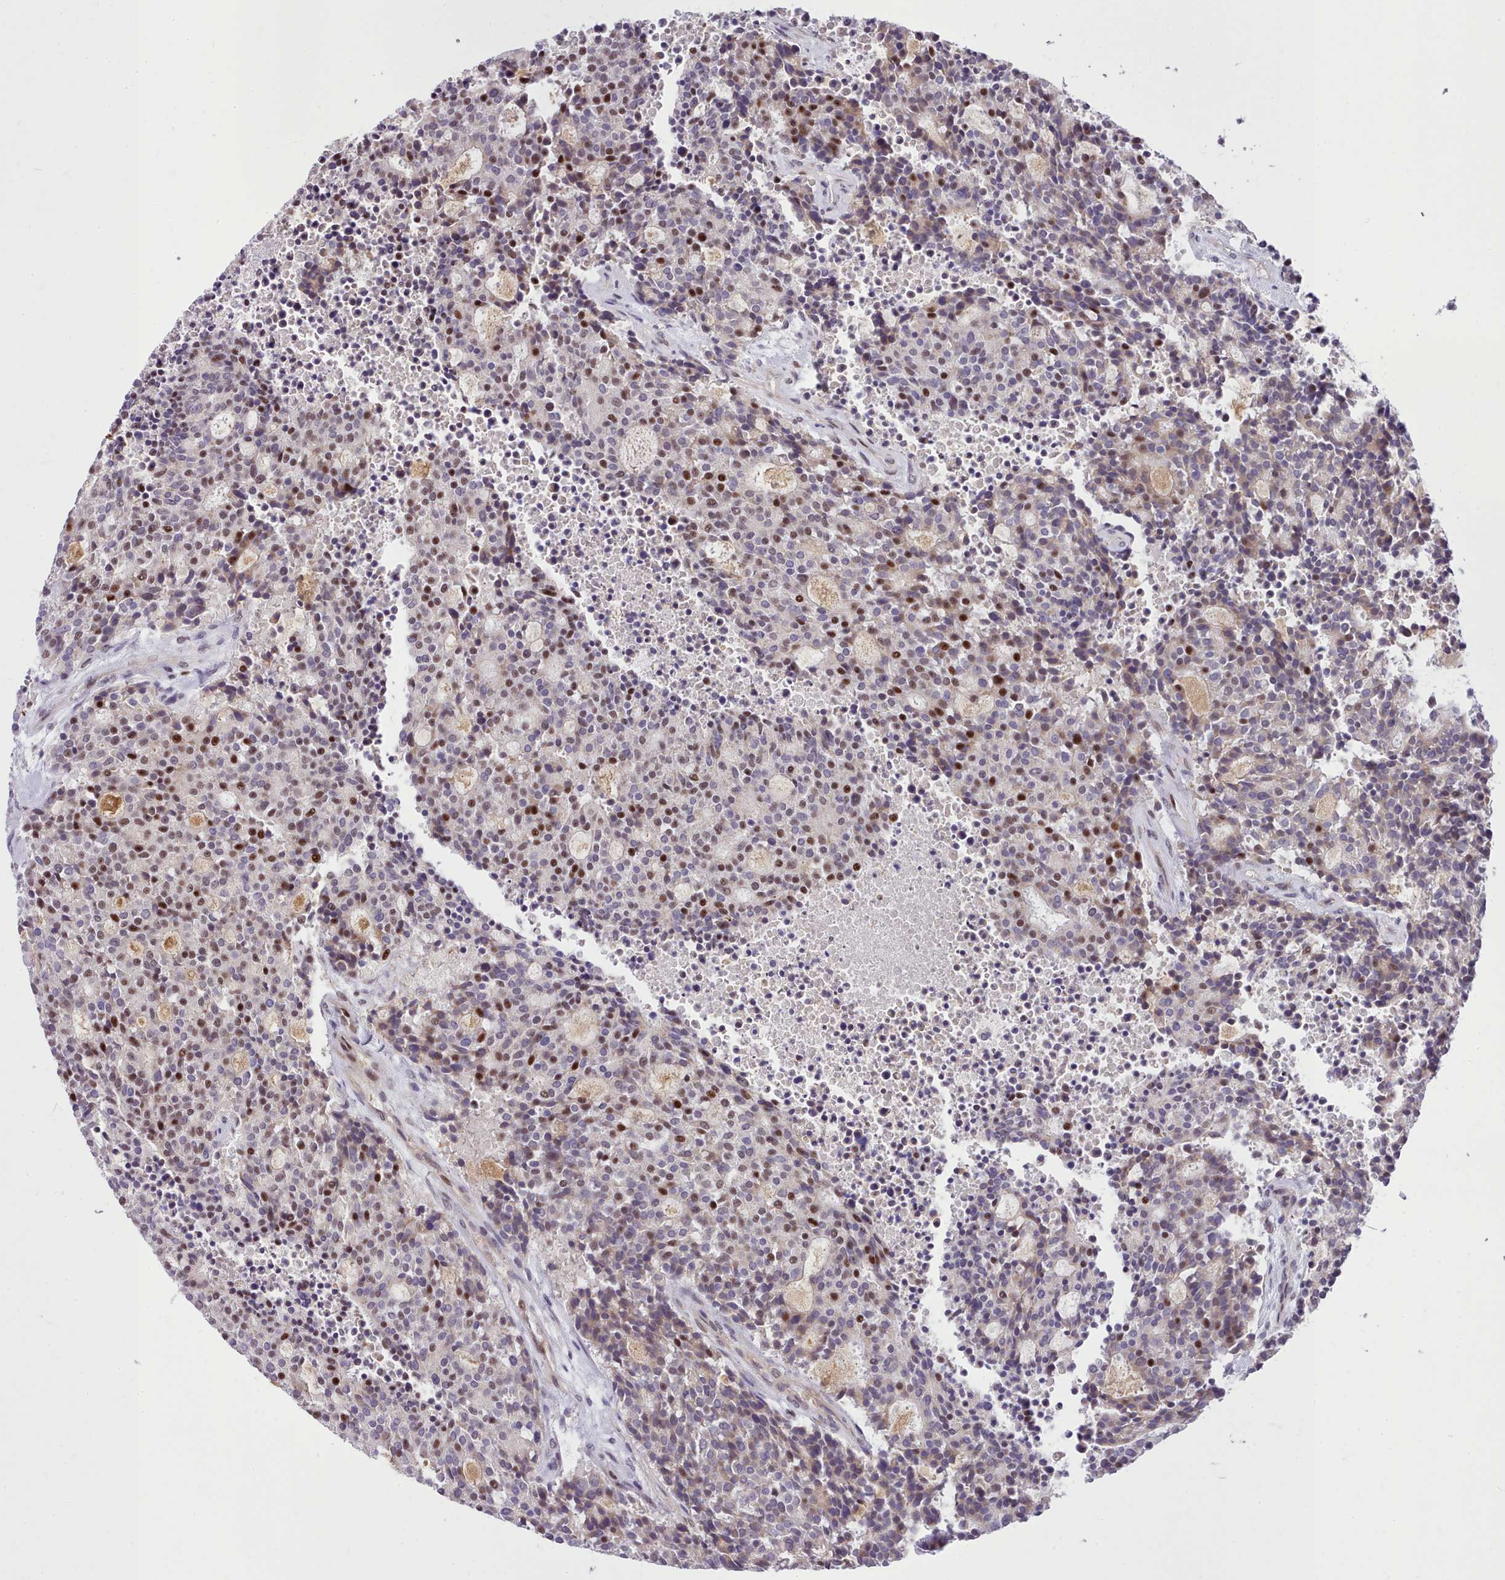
{"staining": {"intensity": "strong", "quantity": "<25%", "location": "nuclear"}, "tissue": "carcinoid", "cell_type": "Tumor cells", "image_type": "cancer", "snomed": [{"axis": "morphology", "description": "Carcinoid, malignant, NOS"}, {"axis": "topography", "description": "Pancreas"}], "caption": "Immunohistochemical staining of malignant carcinoid shows strong nuclear protein staining in about <25% of tumor cells.", "gene": "HOXB7", "patient": {"sex": "female", "age": 54}}